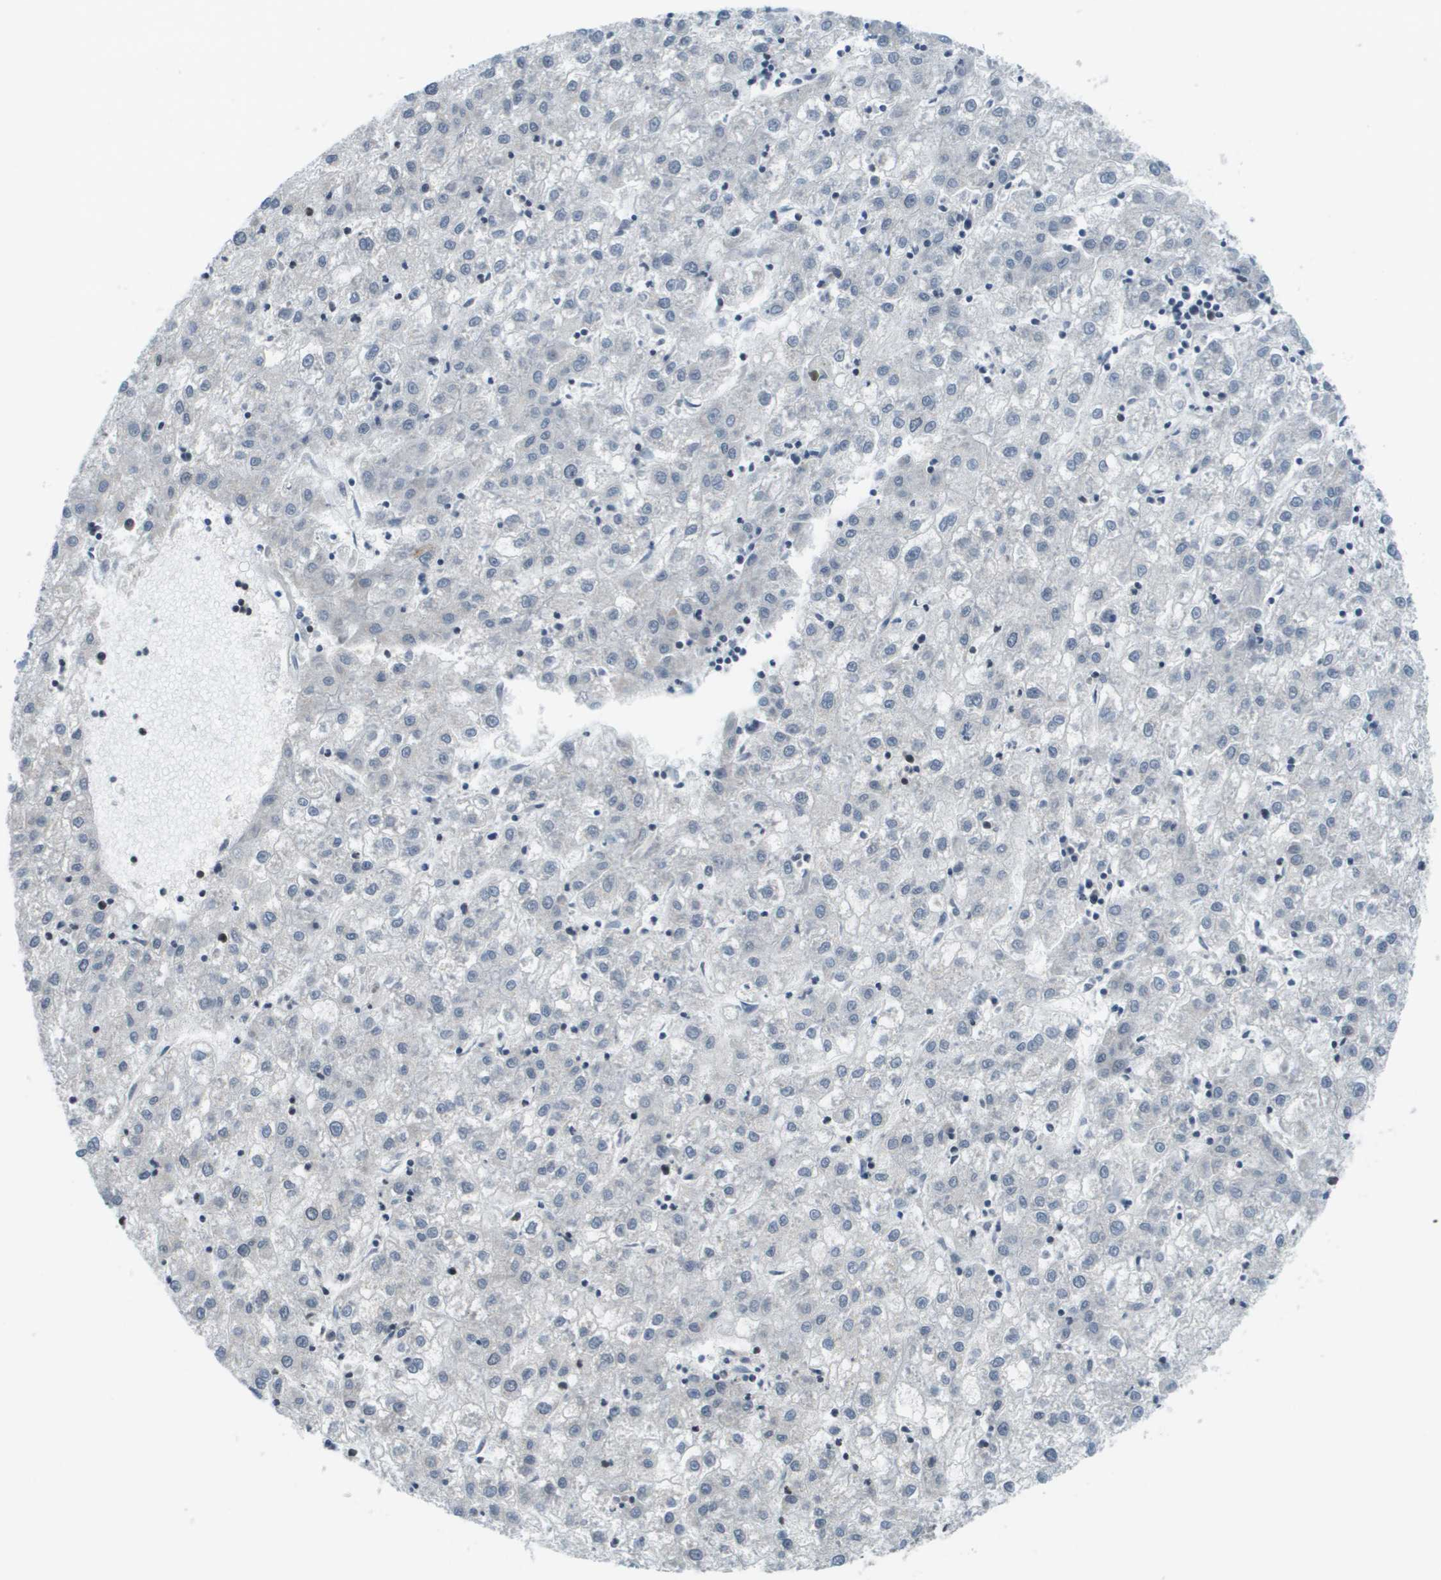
{"staining": {"intensity": "negative", "quantity": "none", "location": "none"}, "tissue": "liver cancer", "cell_type": "Tumor cells", "image_type": "cancer", "snomed": [{"axis": "morphology", "description": "Carcinoma, Hepatocellular, NOS"}, {"axis": "topography", "description": "Liver"}], "caption": "High power microscopy histopathology image of an IHC histopathology image of liver cancer (hepatocellular carcinoma), revealing no significant expression in tumor cells. (Brightfield microscopy of DAB (3,3'-diaminobenzidine) IHC at high magnification).", "gene": "CBX5", "patient": {"sex": "male", "age": 72}}